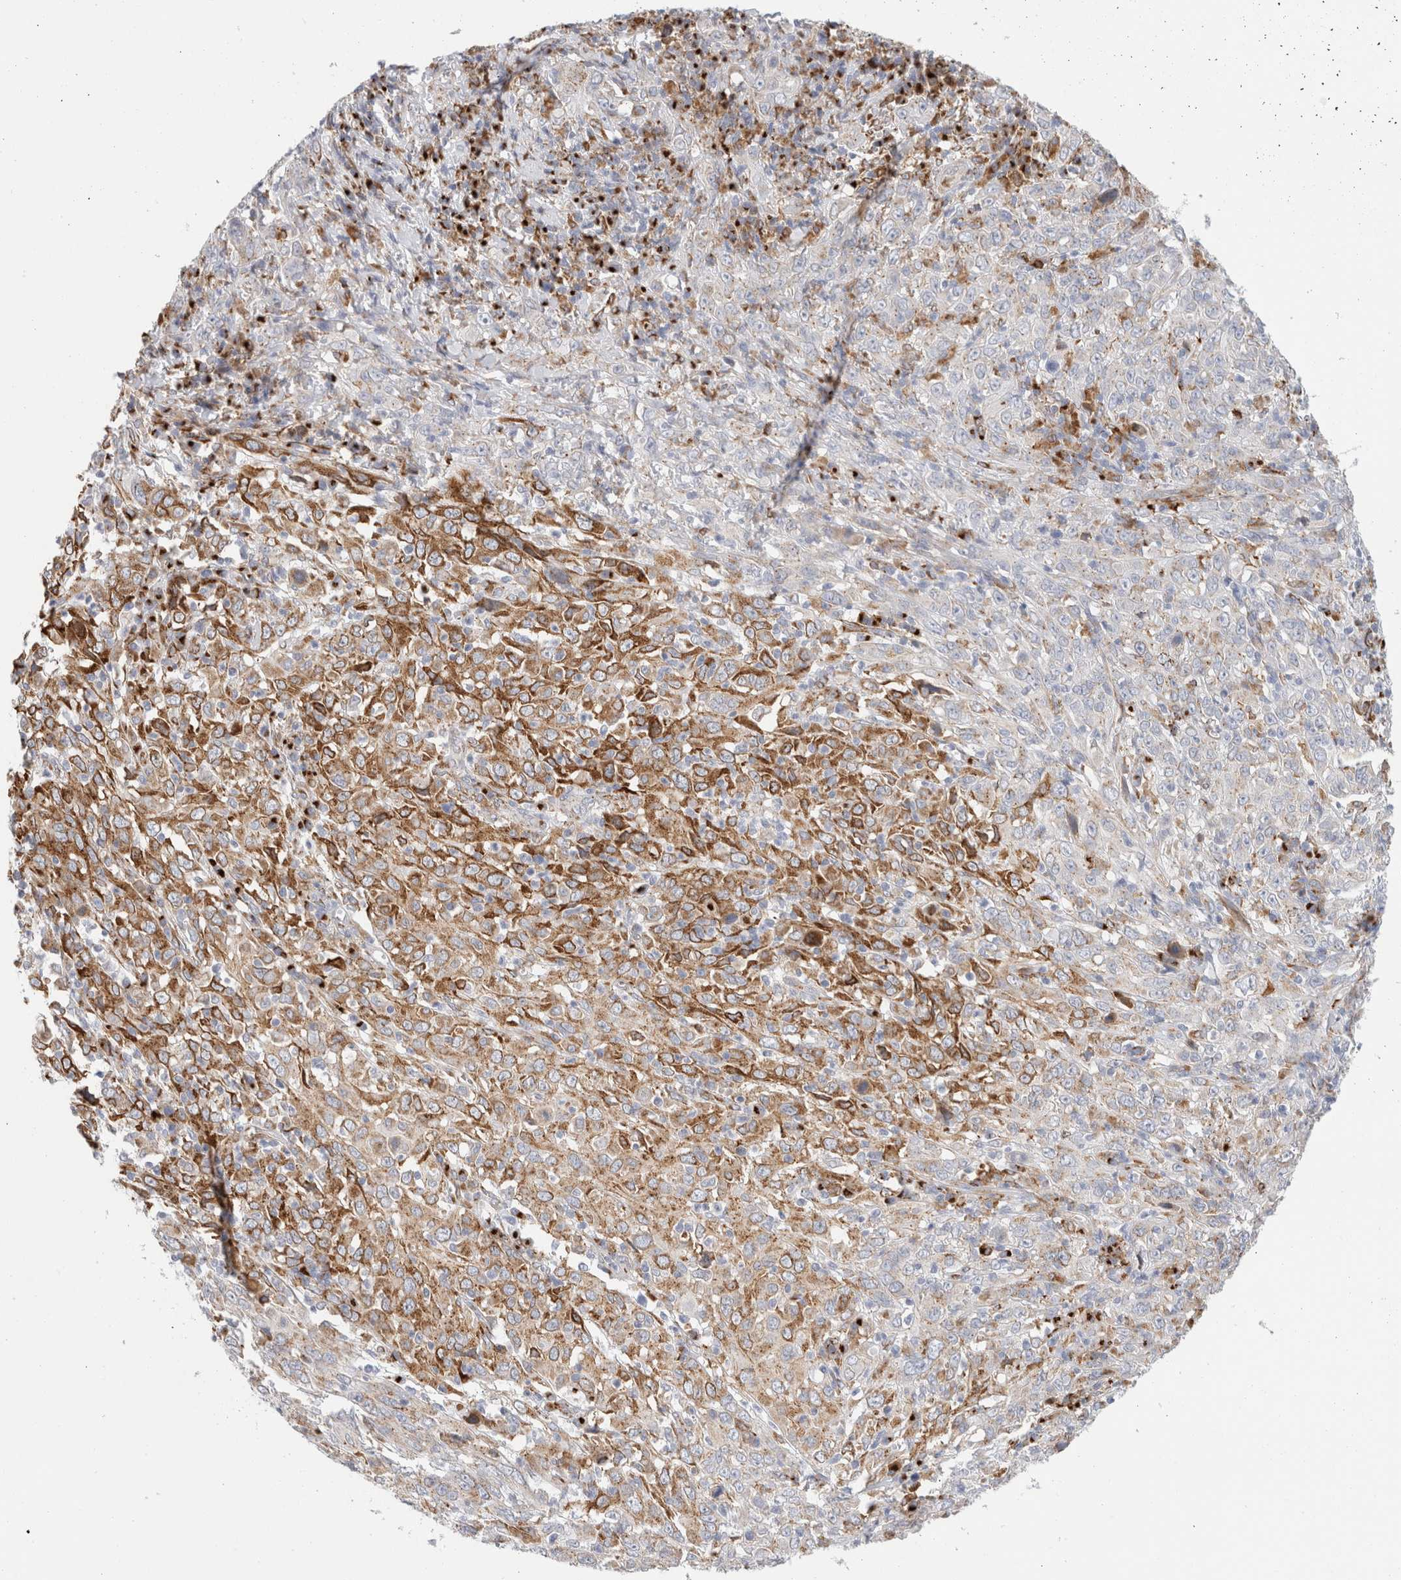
{"staining": {"intensity": "strong", "quantity": ">75%", "location": "cytoplasmic/membranous"}, "tissue": "cervical cancer", "cell_type": "Tumor cells", "image_type": "cancer", "snomed": [{"axis": "morphology", "description": "Squamous cell carcinoma, NOS"}, {"axis": "topography", "description": "Cervix"}], "caption": "Tumor cells demonstrate high levels of strong cytoplasmic/membranous expression in about >75% of cells in human cervical cancer.", "gene": "MCFD2", "patient": {"sex": "female", "age": 46}}